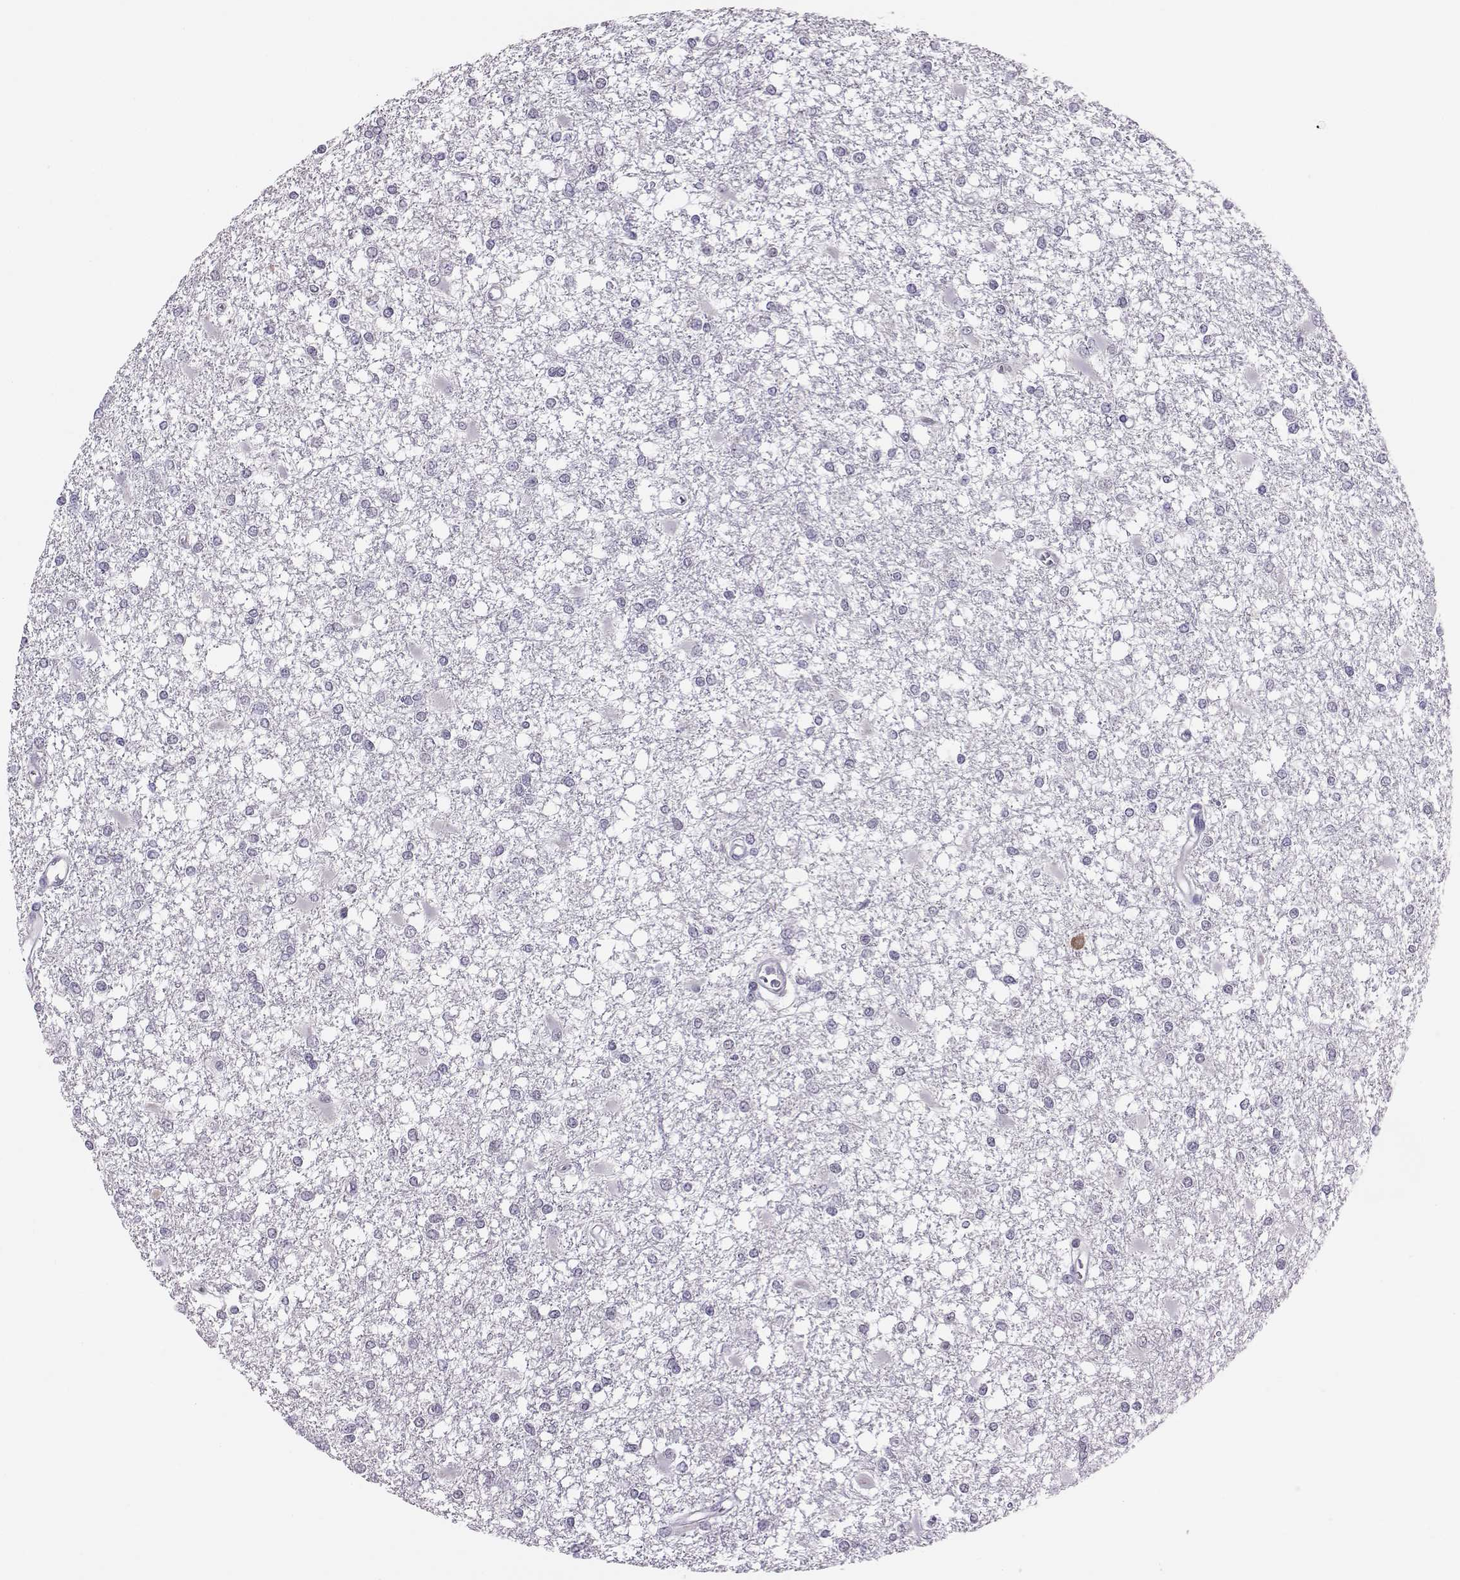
{"staining": {"intensity": "negative", "quantity": "none", "location": "none"}, "tissue": "glioma", "cell_type": "Tumor cells", "image_type": "cancer", "snomed": [{"axis": "morphology", "description": "Glioma, malignant, High grade"}, {"axis": "topography", "description": "Cerebral cortex"}], "caption": "Malignant glioma (high-grade) was stained to show a protein in brown. There is no significant positivity in tumor cells.", "gene": "DNAAF1", "patient": {"sex": "male", "age": 79}}